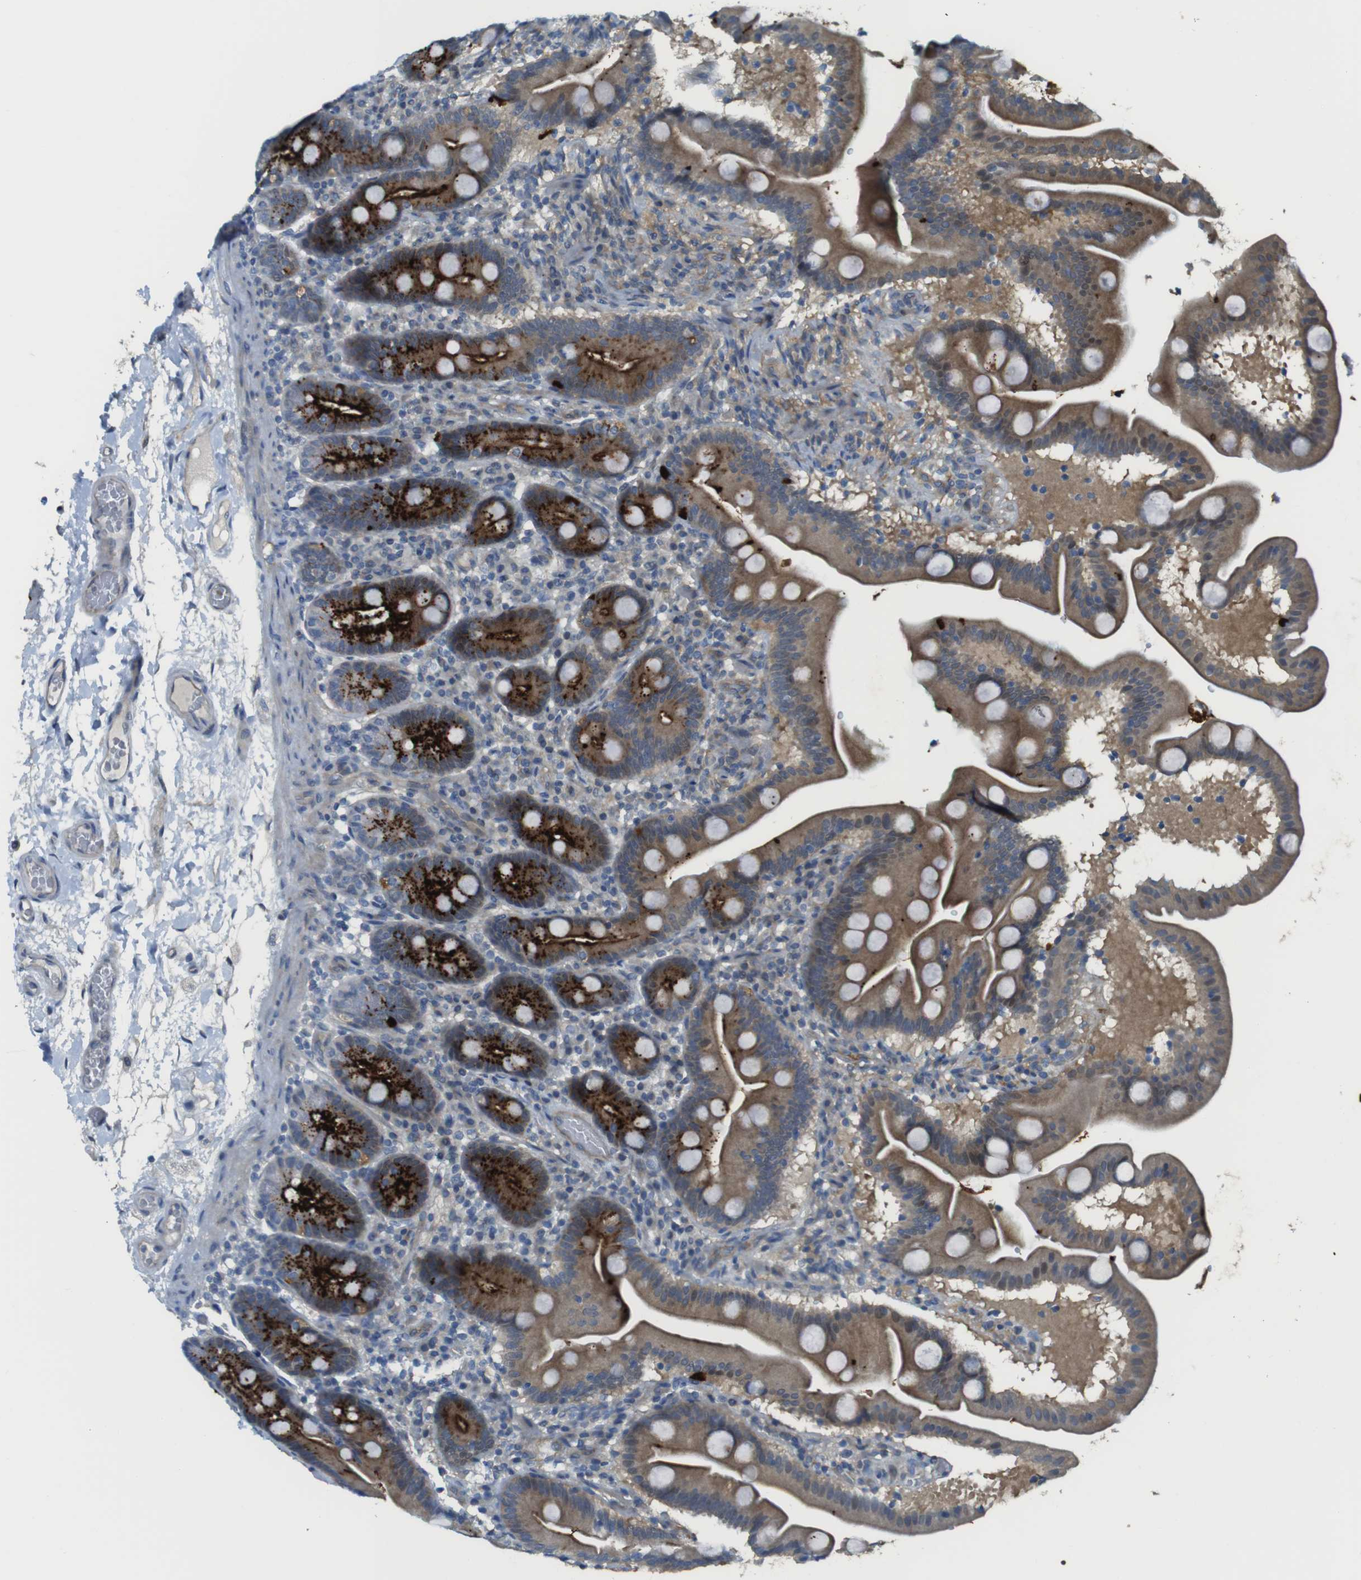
{"staining": {"intensity": "strong", "quantity": ">75%", "location": "cytoplasmic/membranous"}, "tissue": "duodenum", "cell_type": "Glandular cells", "image_type": "normal", "snomed": [{"axis": "morphology", "description": "Normal tissue, NOS"}, {"axis": "topography", "description": "Duodenum"}], "caption": "High-magnification brightfield microscopy of benign duodenum stained with DAB (brown) and counterstained with hematoxylin (blue). glandular cells exhibit strong cytoplasmic/membranous staining is identified in approximately>75% of cells. Immunohistochemistry stains the protein of interest in brown and the nuclei are stained blue.", "gene": "ABHD15", "patient": {"sex": "male", "age": 54}}